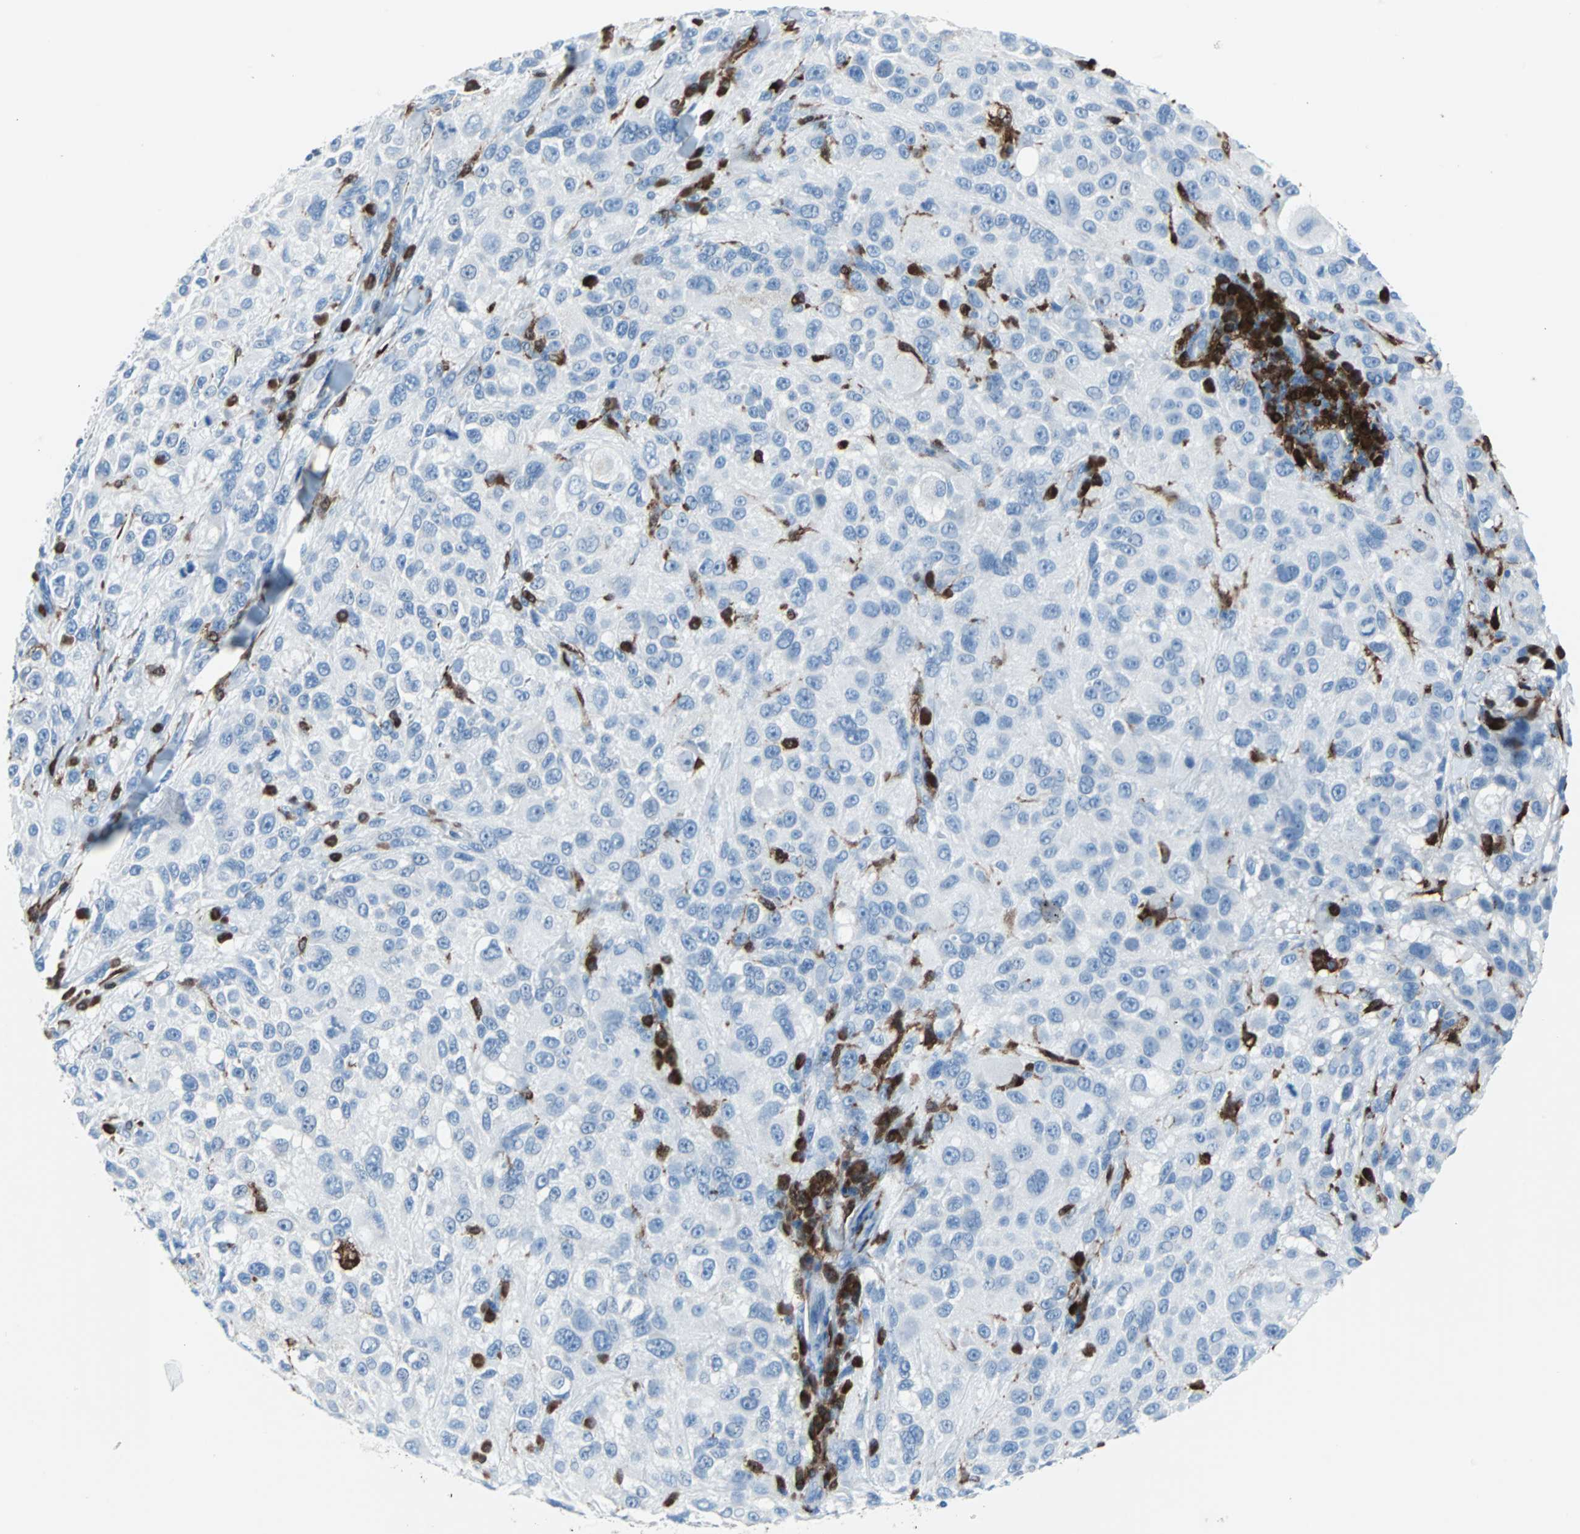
{"staining": {"intensity": "negative", "quantity": "none", "location": "none"}, "tissue": "melanoma", "cell_type": "Tumor cells", "image_type": "cancer", "snomed": [{"axis": "morphology", "description": "Necrosis, NOS"}, {"axis": "morphology", "description": "Malignant melanoma, NOS"}, {"axis": "topography", "description": "Skin"}], "caption": "Tumor cells show no significant protein positivity in malignant melanoma.", "gene": "SYK", "patient": {"sex": "female", "age": 87}}